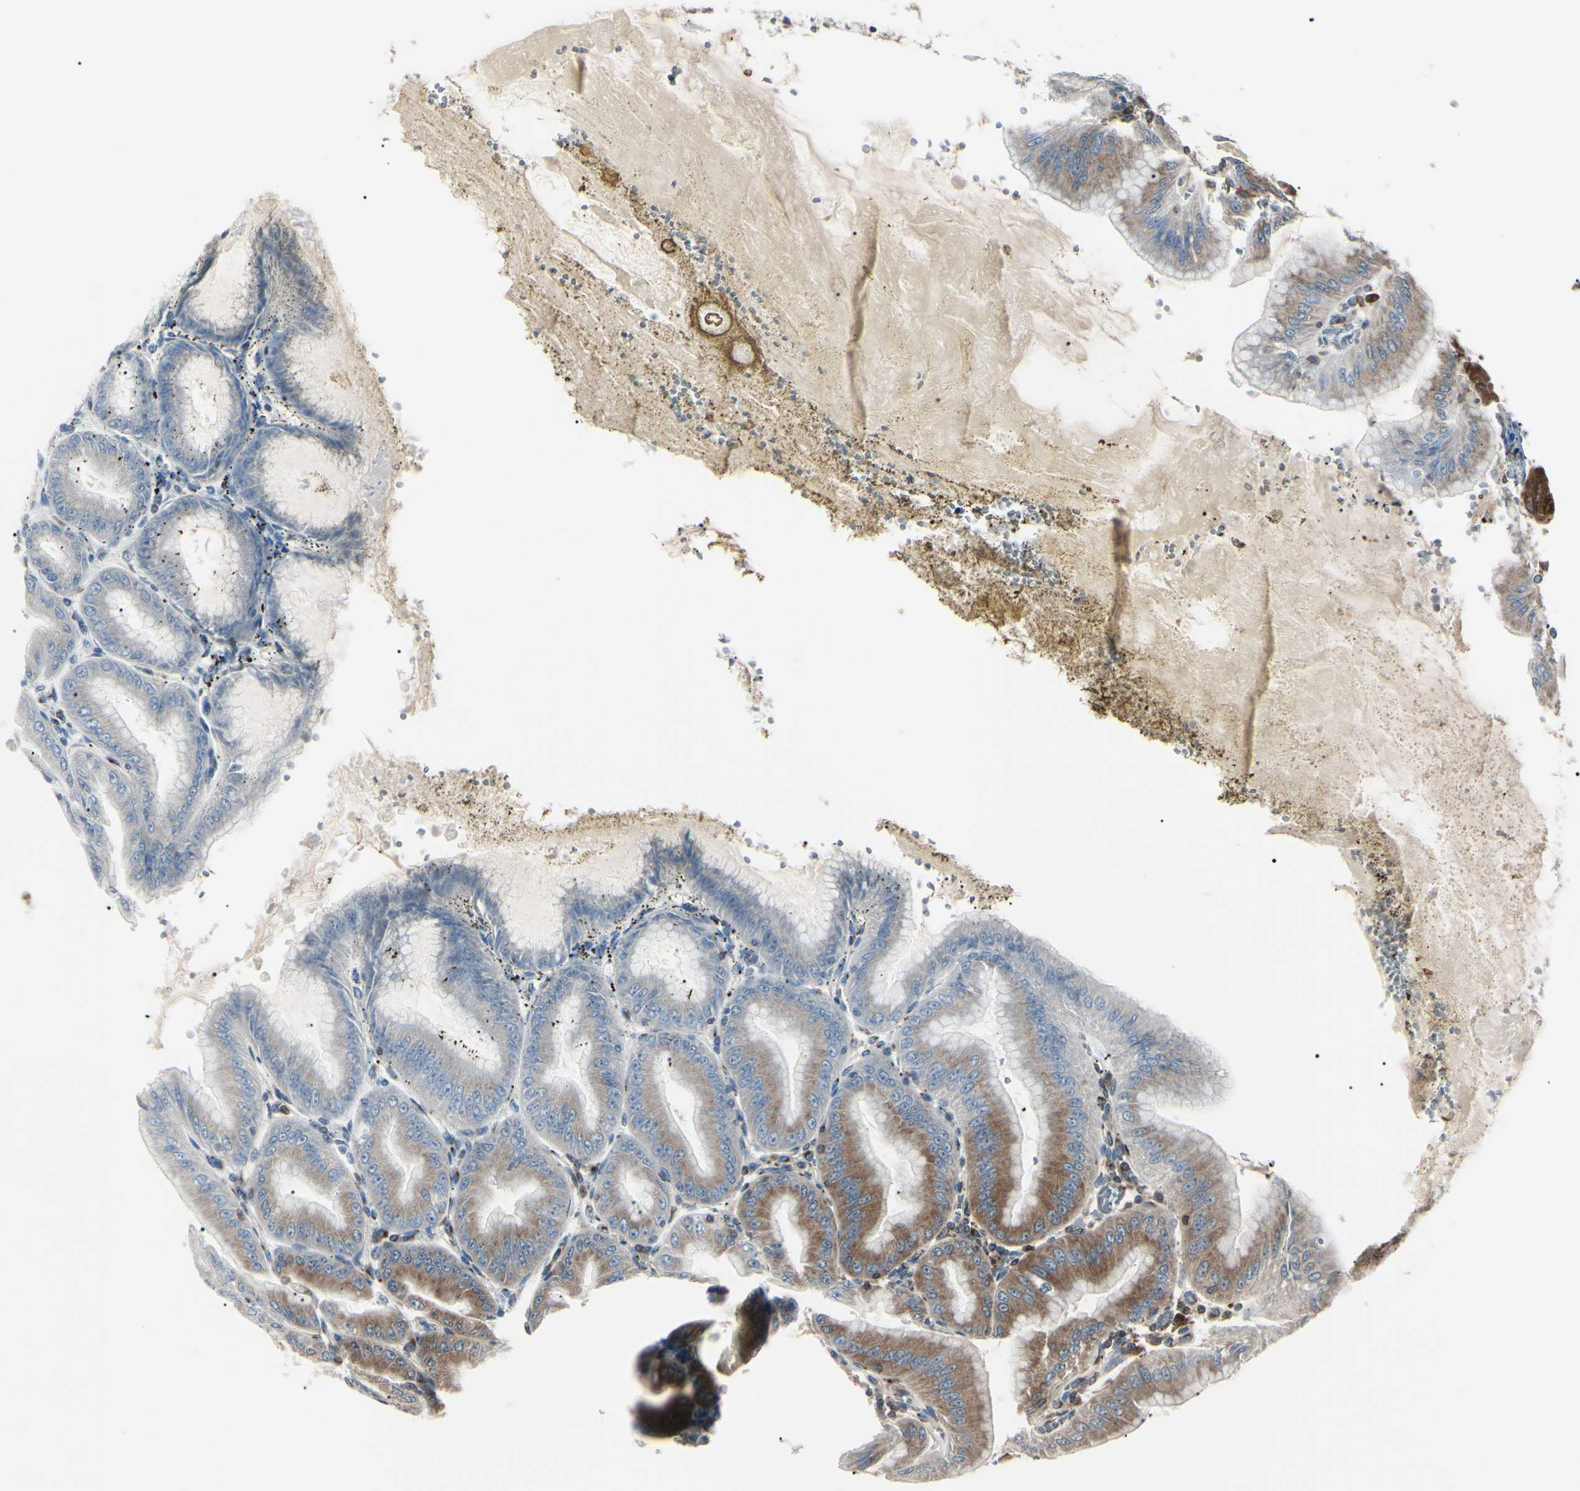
{"staining": {"intensity": "moderate", "quantity": "25%-75%", "location": "cytoplasmic/membranous"}, "tissue": "stomach", "cell_type": "Glandular cells", "image_type": "normal", "snomed": [{"axis": "morphology", "description": "Normal tissue, NOS"}, {"axis": "topography", "description": "Stomach, lower"}], "caption": "Immunohistochemical staining of normal stomach demonstrates medium levels of moderate cytoplasmic/membranous staining in about 25%-75% of glandular cells.", "gene": "MAPRE1", "patient": {"sex": "male", "age": 71}}